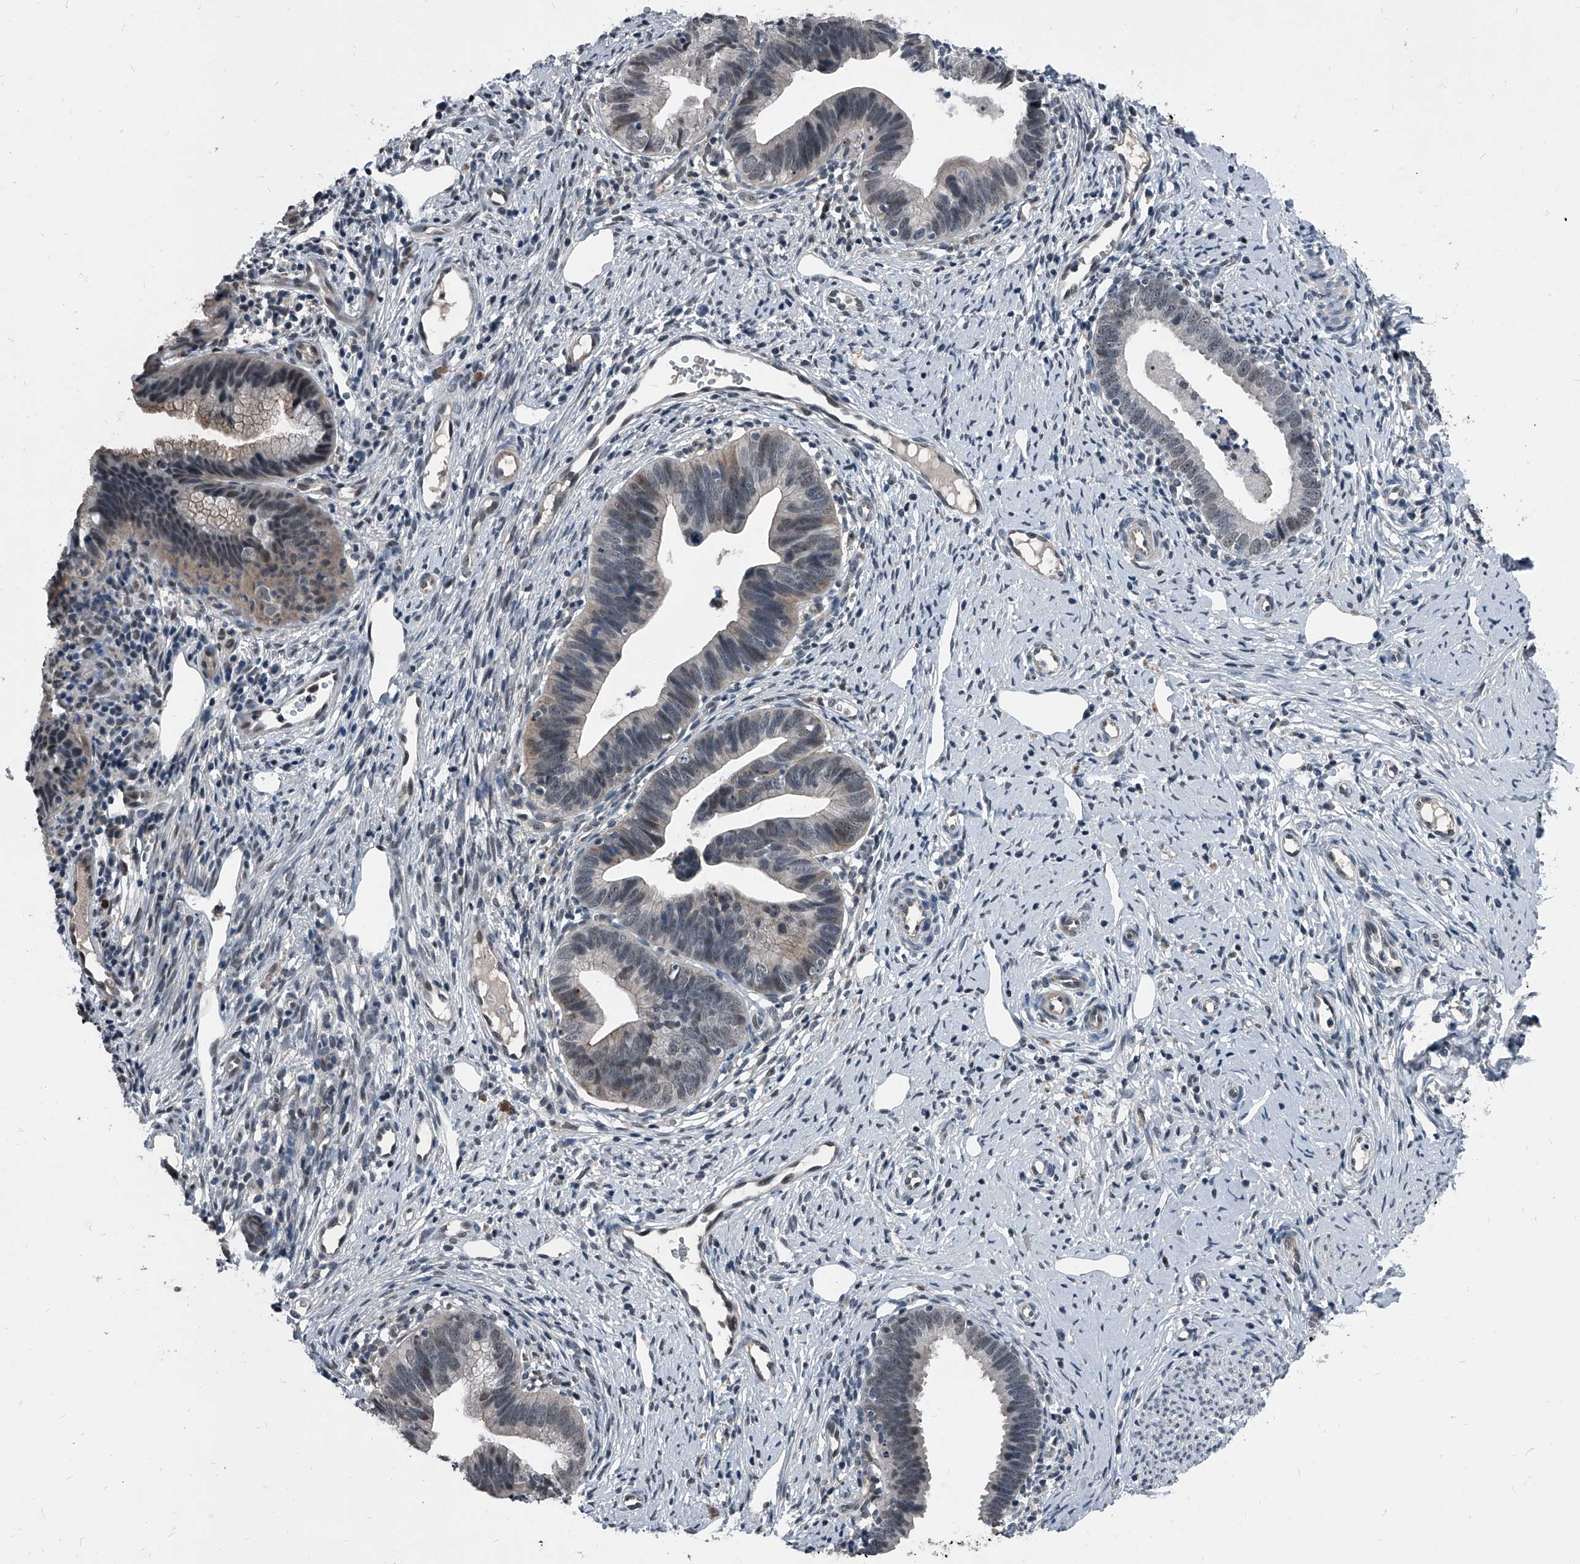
{"staining": {"intensity": "weak", "quantity": "<25%", "location": "cytoplasmic/membranous"}, "tissue": "cervical cancer", "cell_type": "Tumor cells", "image_type": "cancer", "snomed": [{"axis": "morphology", "description": "Adenocarcinoma, NOS"}, {"axis": "topography", "description": "Cervix"}], "caption": "The image exhibits no staining of tumor cells in cervical cancer (adenocarcinoma).", "gene": "MEN1", "patient": {"sex": "female", "age": 36}}